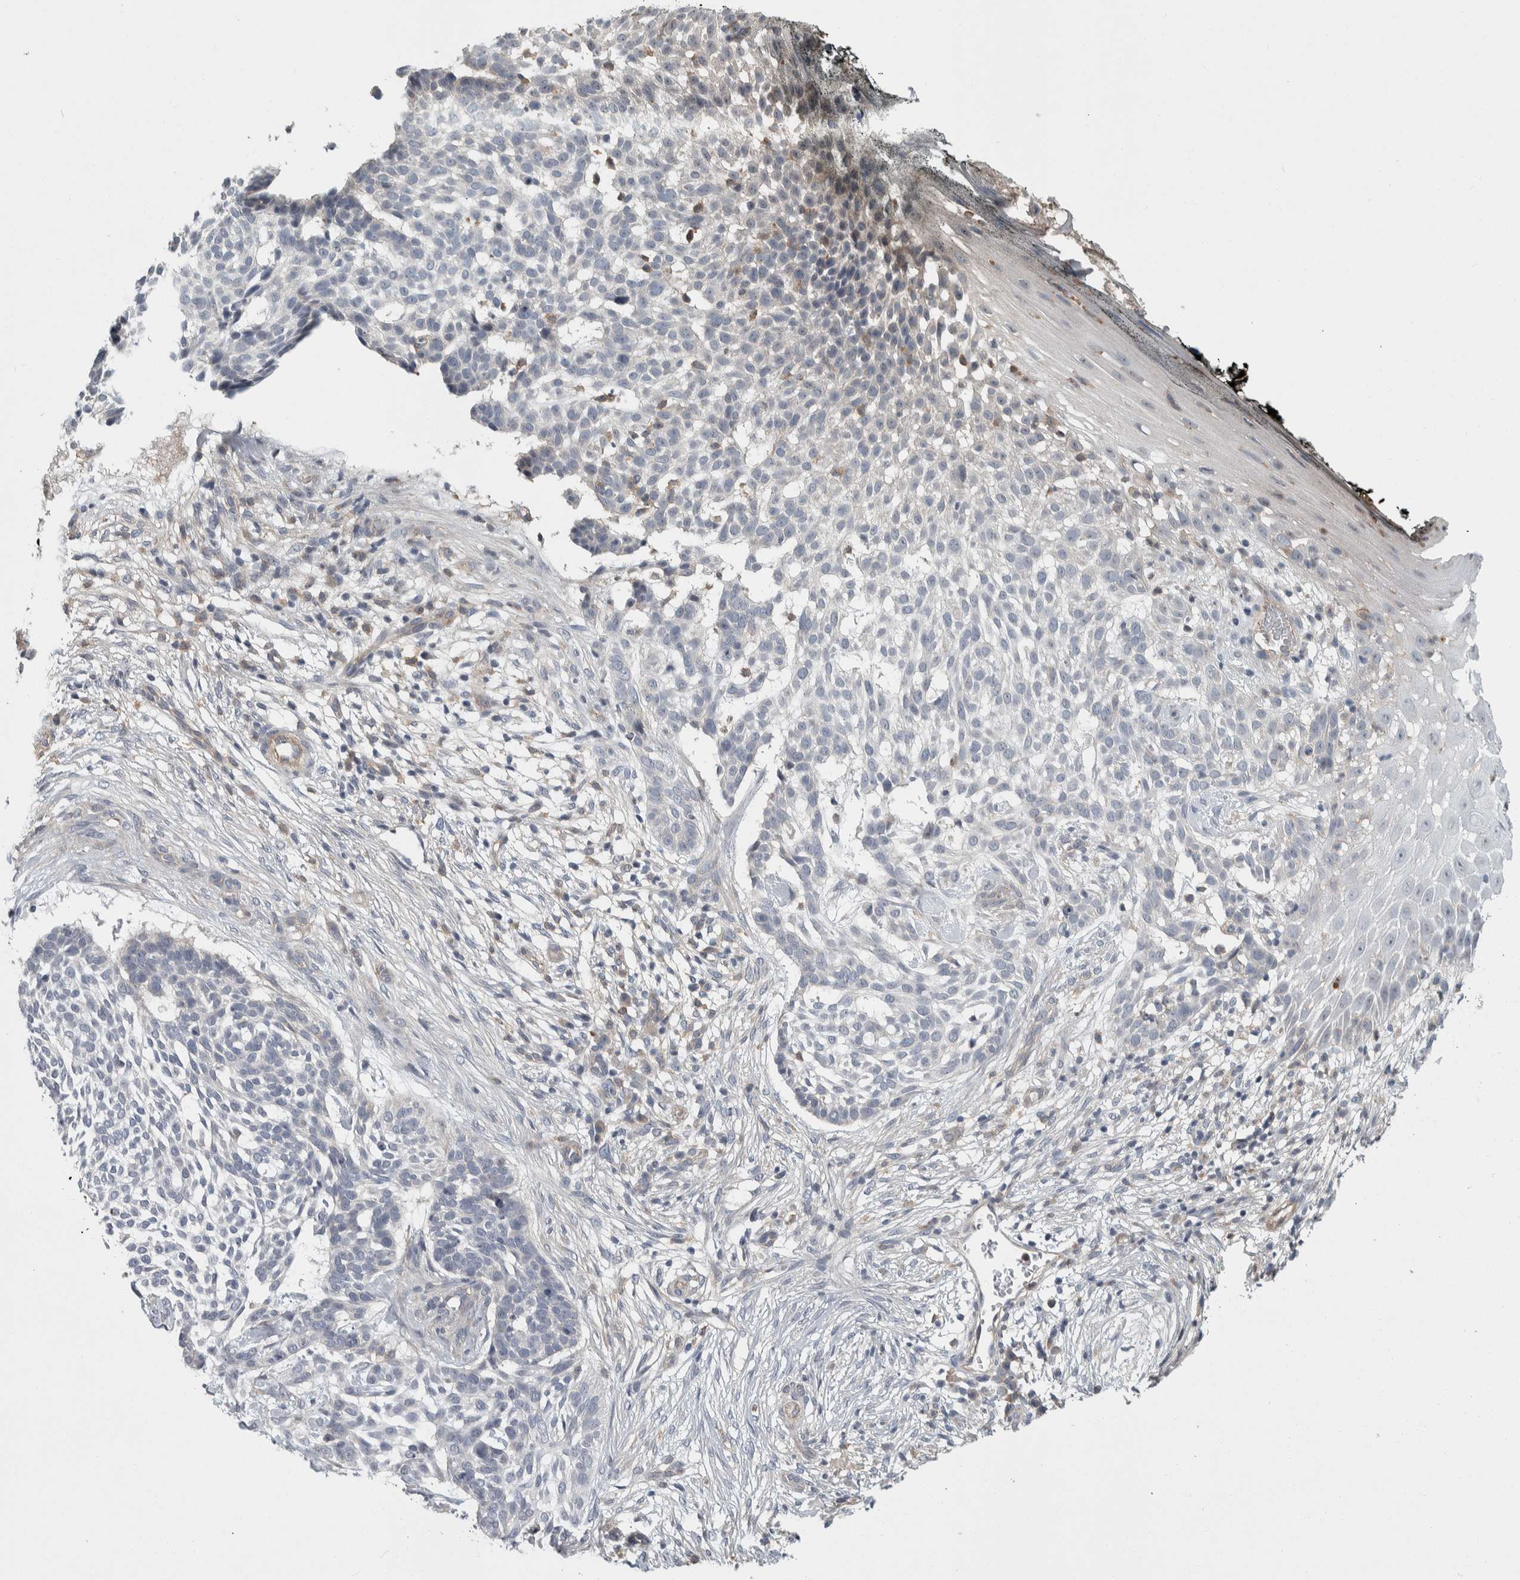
{"staining": {"intensity": "negative", "quantity": "none", "location": "none"}, "tissue": "skin cancer", "cell_type": "Tumor cells", "image_type": "cancer", "snomed": [{"axis": "morphology", "description": "Basal cell carcinoma"}, {"axis": "topography", "description": "Skin"}], "caption": "High power microscopy histopathology image of an IHC image of basal cell carcinoma (skin), revealing no significant expression in tumor cells.", "gene": "KCNJ3", "patient": {"sex": "female", "age": 64}}